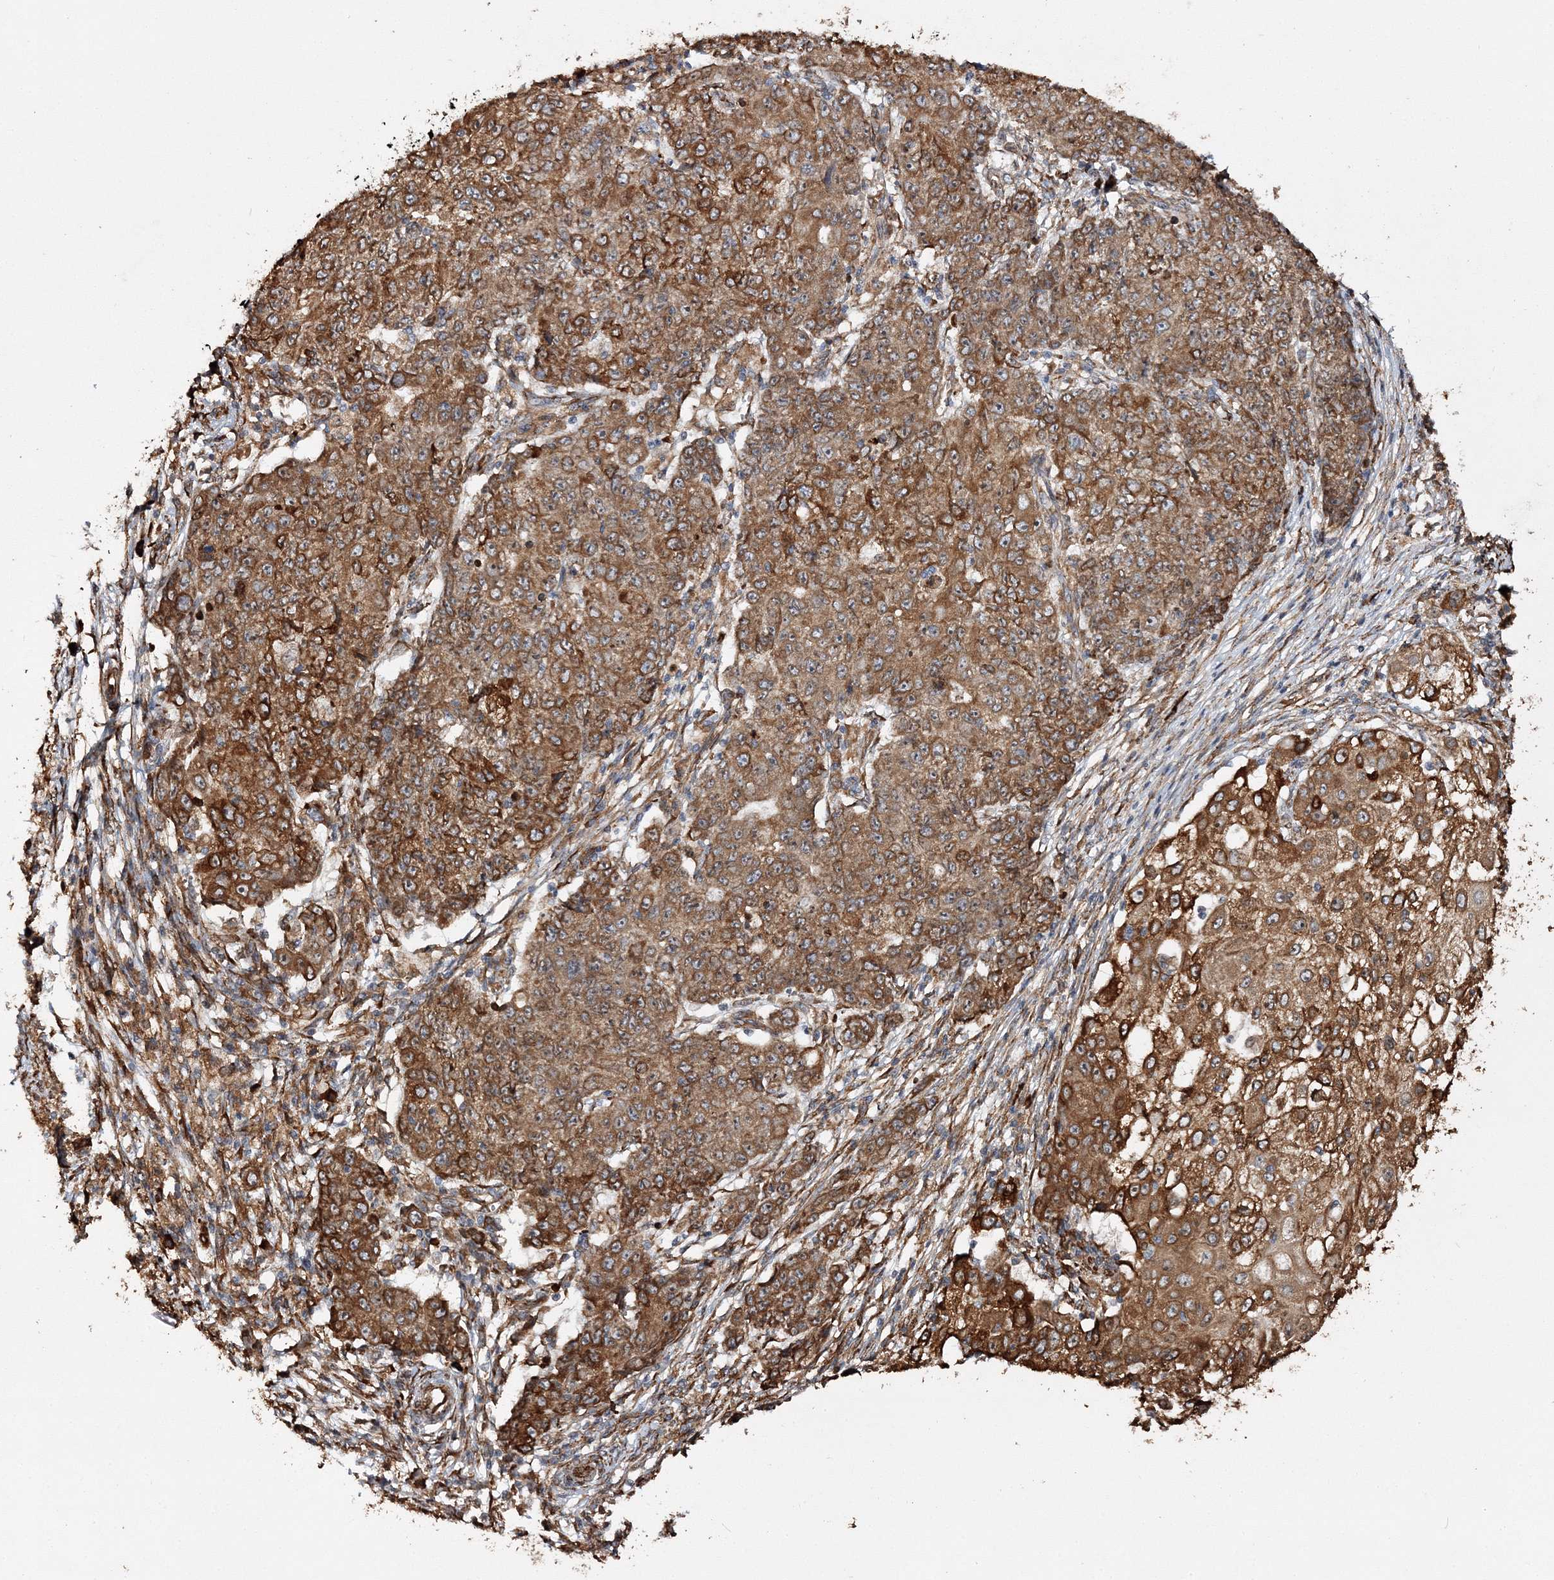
{"staining": {"intensity": "moderate", "quantity": ">75%", "location": "cytoplasmic/membranous"}, "tissue": "ovarian cancer", "cell_type": "Tumor cells", "image_type": "cancer", "snomed": [{"axis": "morphology", "description": "Carcinoma, endometroid"}, {"axis": "topography", "description": "Ovary"}], "caption": "Tumor cells demonstrate moderate cytoplasmic/membranous staining in approximately >75% of cells in ovarian cancer. The staining was performed using DAB (3,3'-diaminobenzidine) to visualize the protein expression in brown, while the nuclei were stained in blue with hematoxylin (Magnification: 20x).", "gene": "SCRN3", "patient": {"sex": "female", "age": 42}}